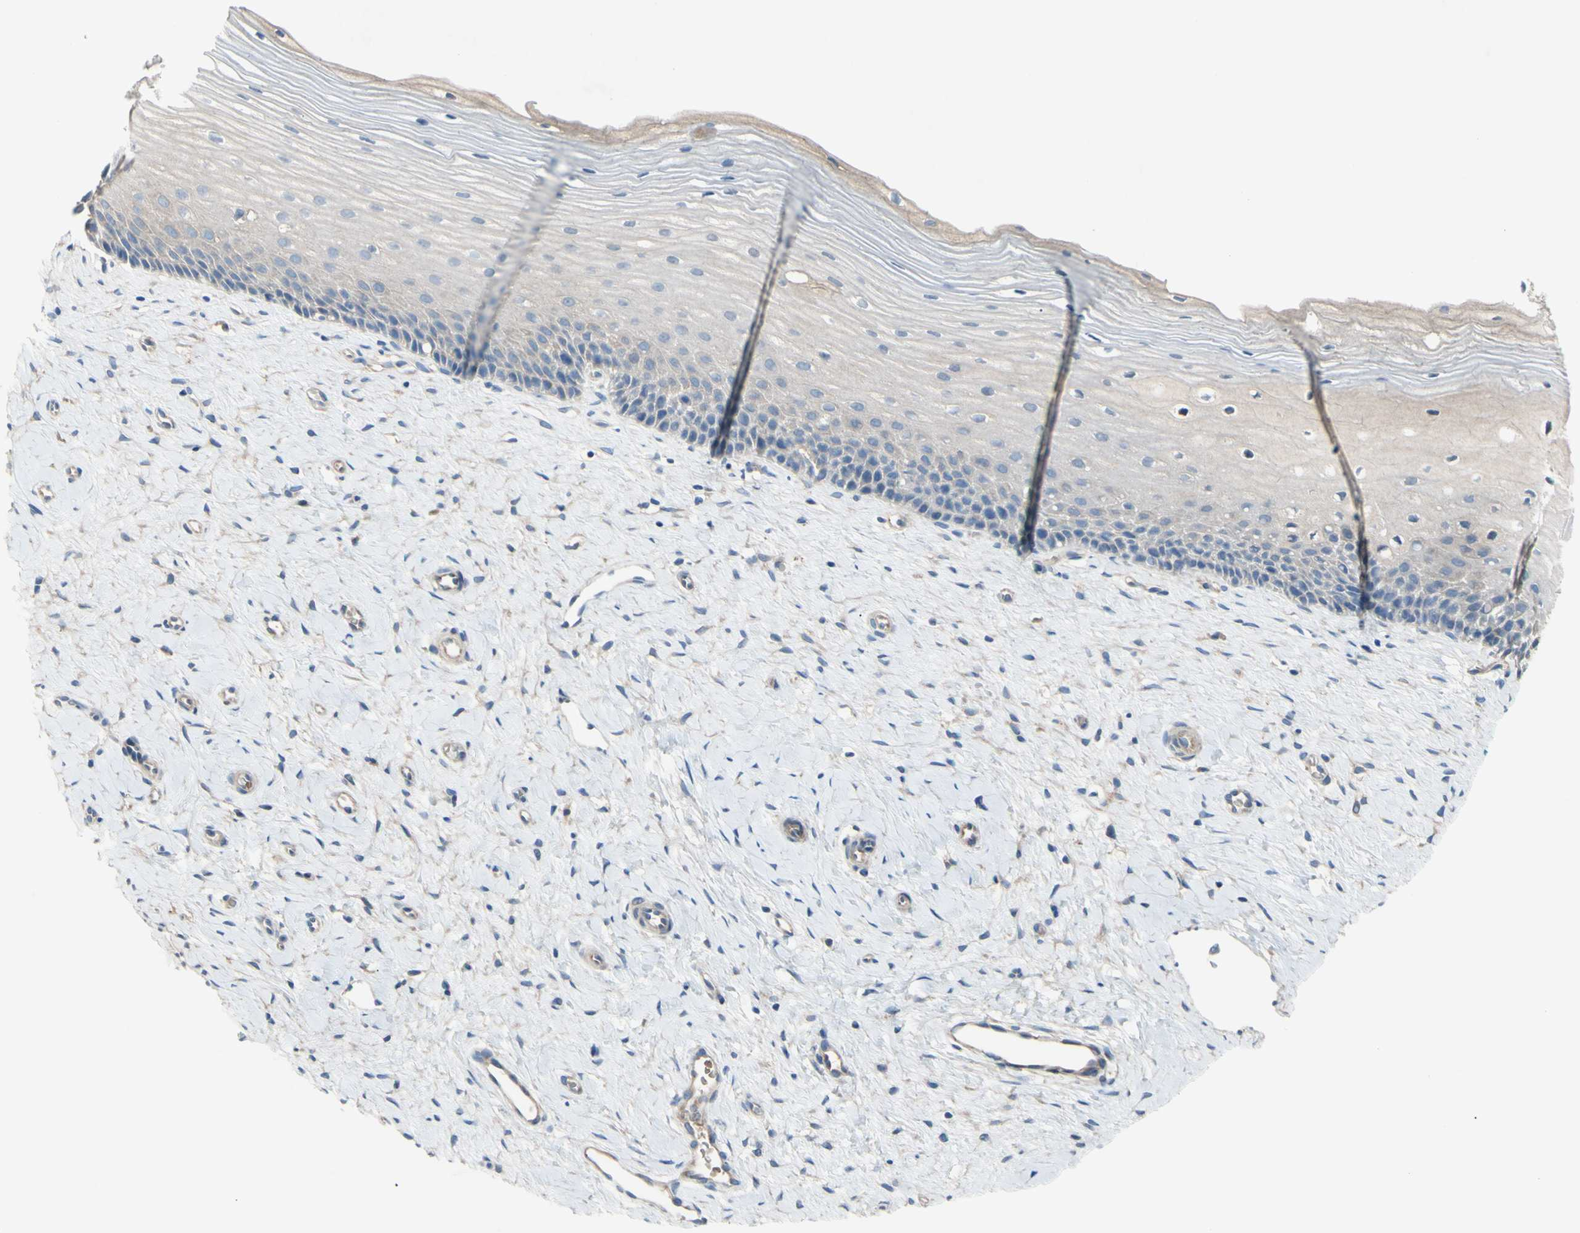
{"staining": {"intensity": "weak", "quantity": ">75%", "location": "cytoplasmic/membranous"}, "tissue": "cervix", "cell_type": "Glandular cells", "image_type": "normal", "snomed": [{"axis": "morphology", "description": "Normal tissue, NOS"}, {"axis": "topography", "description": "Cervix"}], "caption": "Cervix stained for a protein reveals weak cytoplasmic/membranous positivity in glandular cells. (brown staining indicates protein expression, while blue staining denotes nuclei).", "gene": "TMEM59L", "patient": {"sex": "female", "age": 39}}